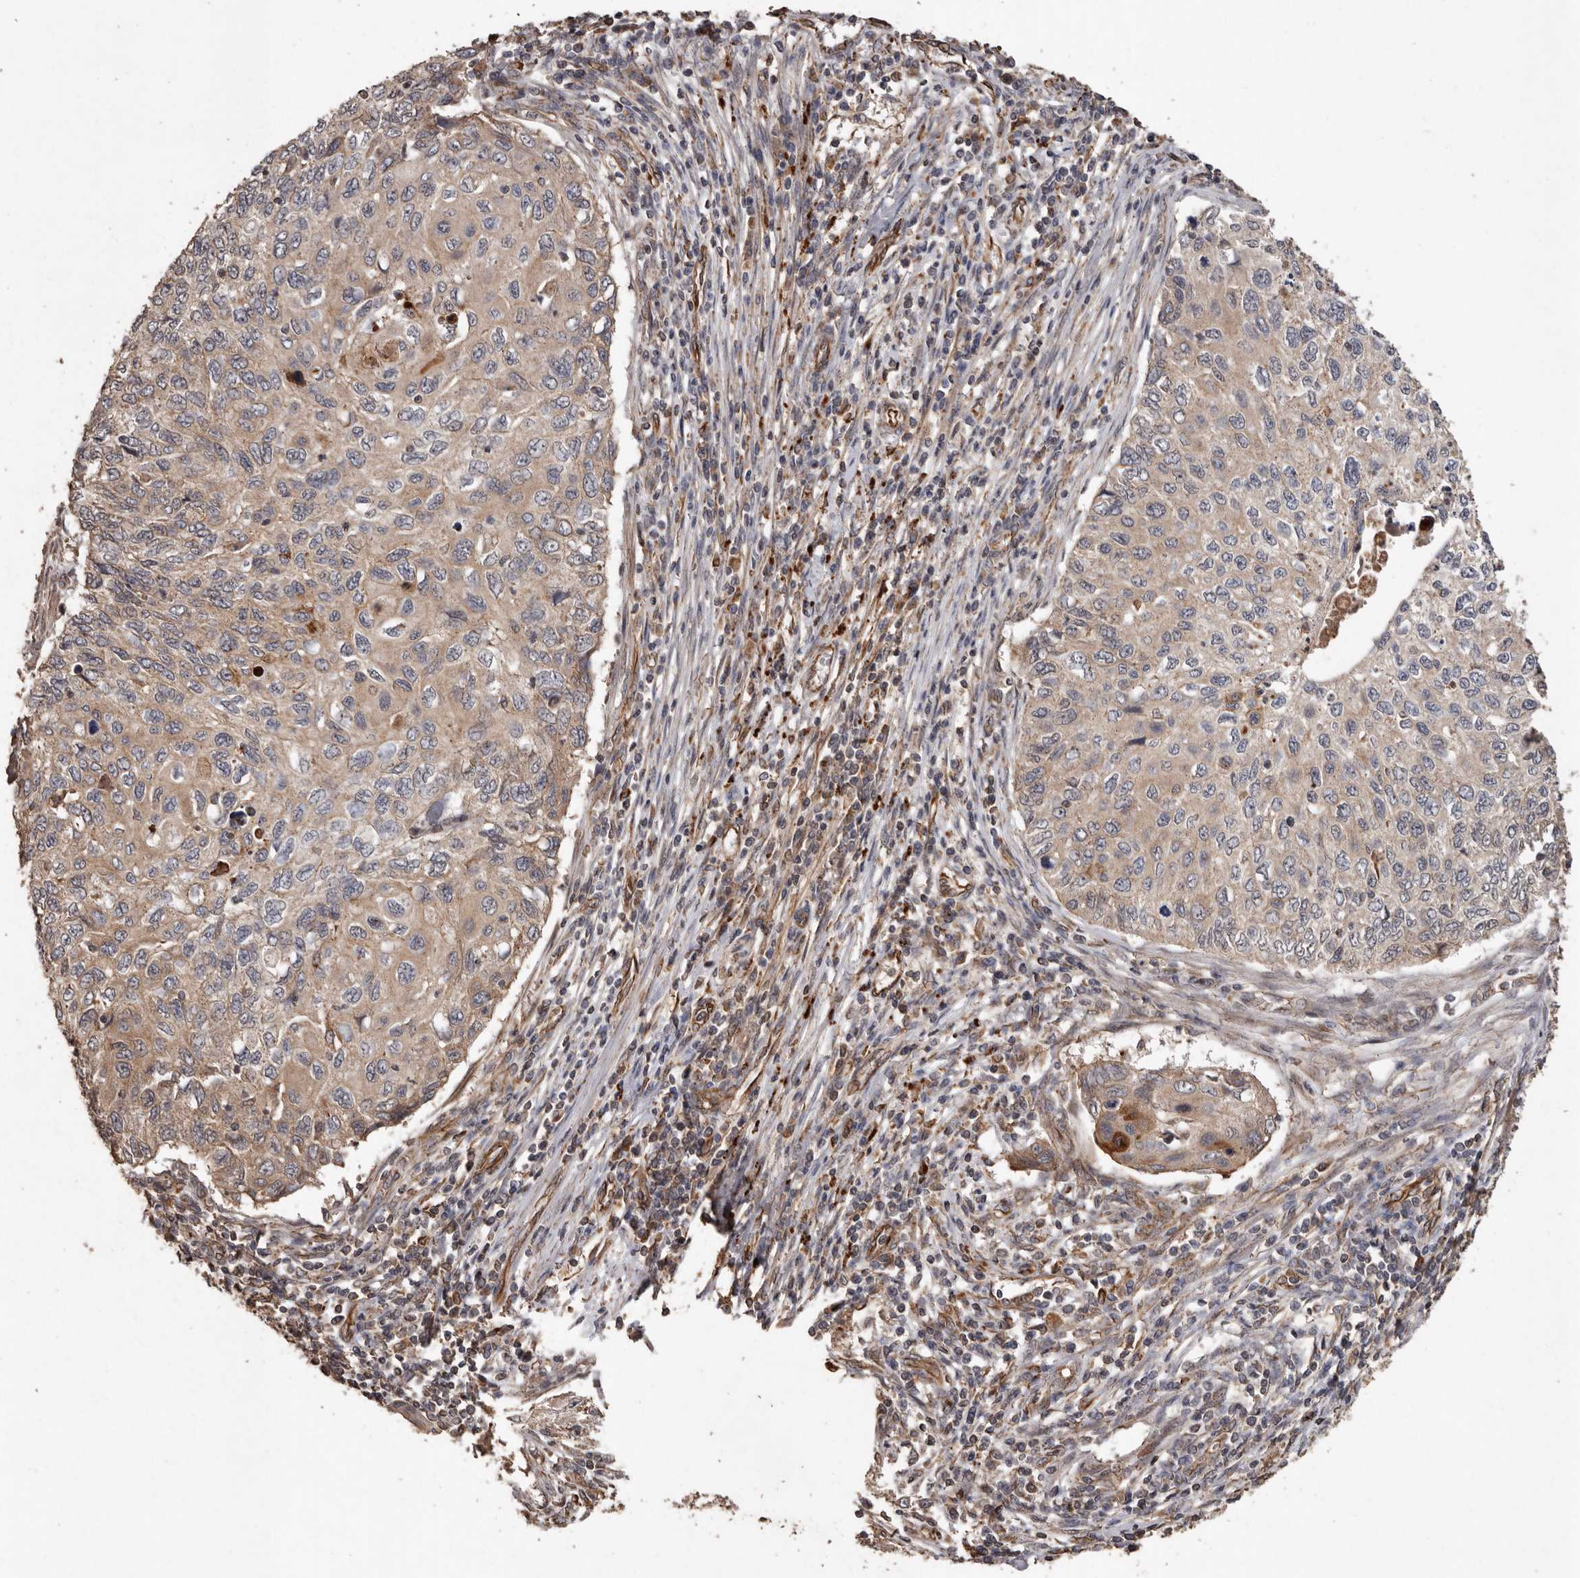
{"staining": {"intensity": "weak", "quantity": "25%-75%", "location": "cytoplasmic/membranous"}, "tissue": "cervical cancer", "cell_type": "Tumor cells", "image_type": "cancer", "snomed": [{"axis": "morphology", "description": "Squamous cell carcinoma, NOS"}, {"axis": "topography", "description": "Cervix"}], "caption": "A histopathology image of cervical cancer stained for a protein demonstrates weak cytoplasmic/membranous brown staining in tumor cells. (DAB (3,3'-diaminobenzidine) IHC with brightfield microscopy, high magnification).", "gene": "BRAT1", "patient": {"sex": "female", "age": 70}}